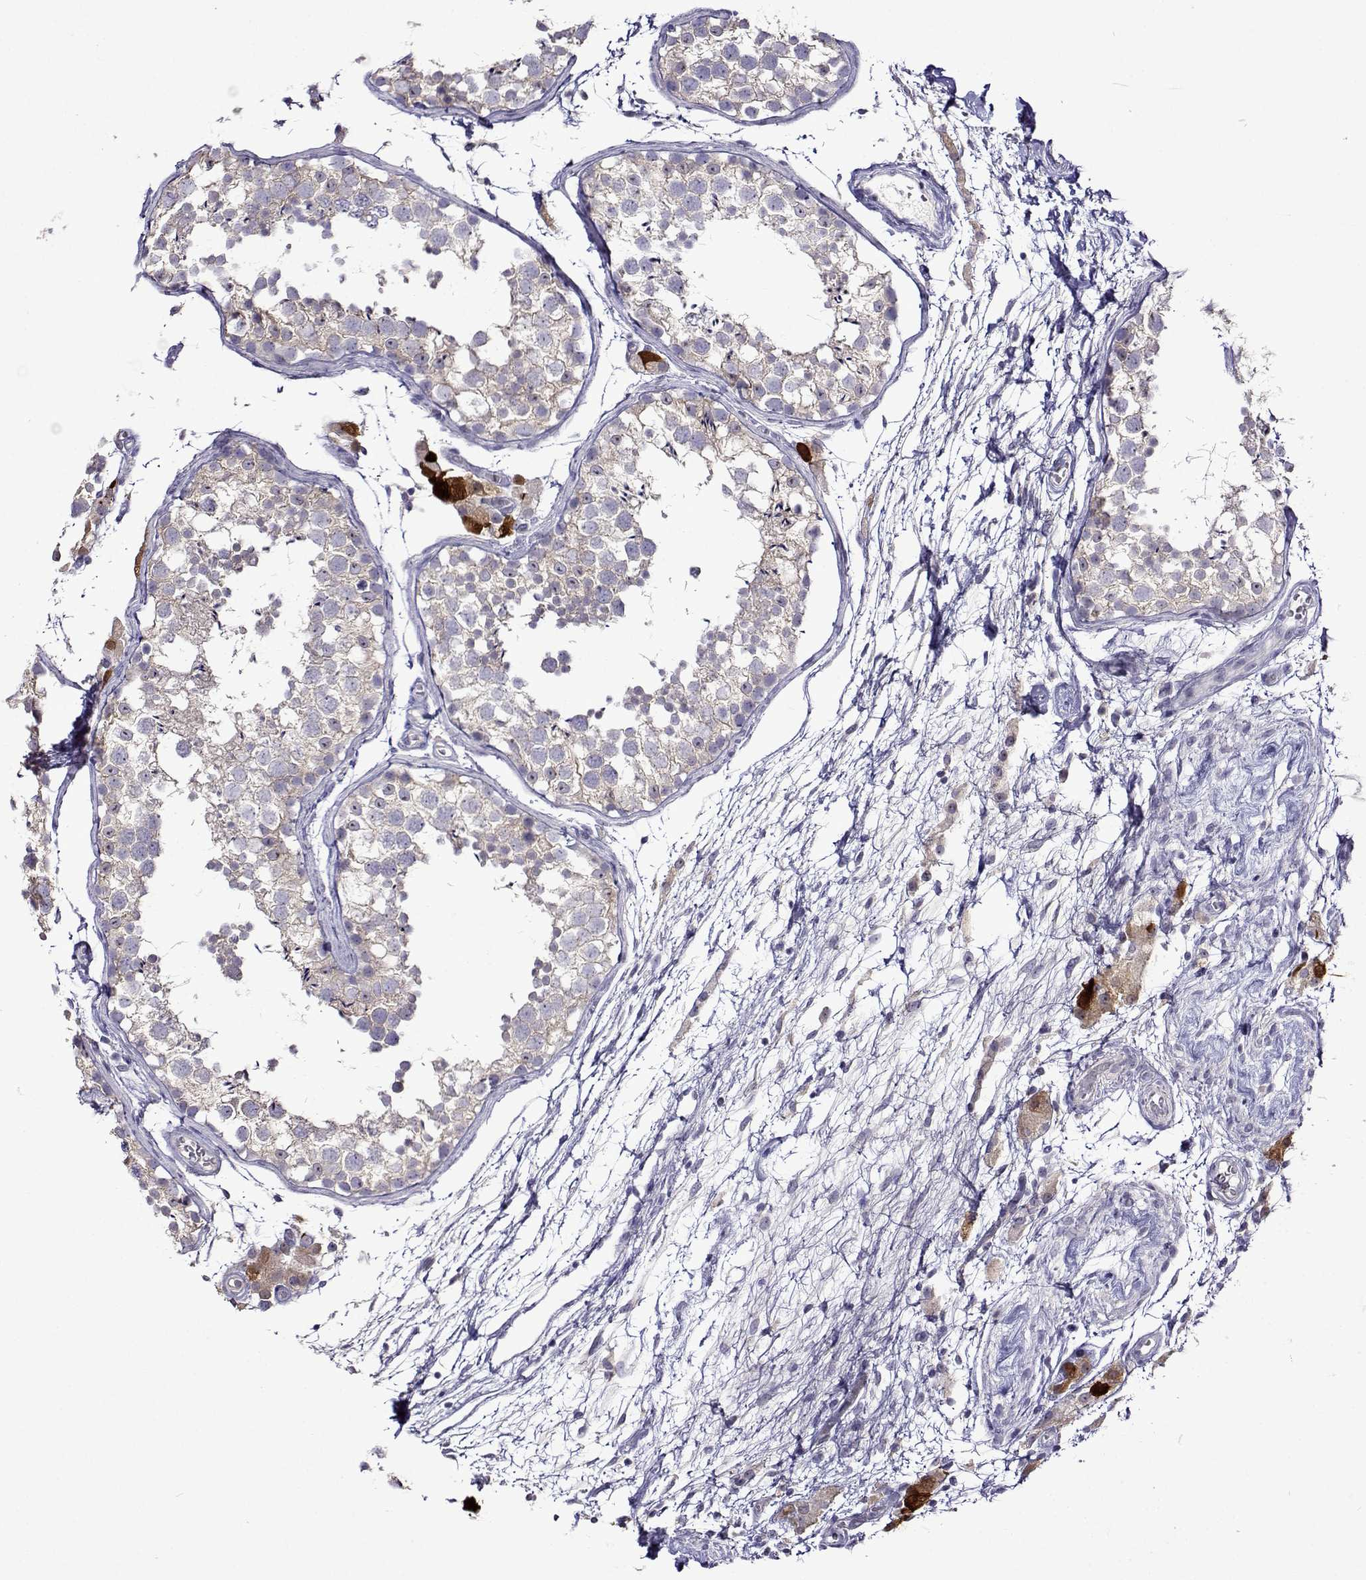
{"staining": {"intensity": "negative", "quantity": "none", "location": "none"}, "tissue": "testis", "cell_type": "Cells in seminiferous ducts", "image_type": "normal", "snomed": [{"axis": "morphology", "description": "Normal tissue, NOS"}, {"axis": "morphology", "description": "Seminoma, NOS"}, {"axis": "topography", "description": "Testis"}], "caption": "This is a micrograph of immunohistochemistry (IHC) staining of benign testis, which shows no expression in cells in seminiferous ducts. The staining was performed using DAB to visualize the protein expression in brown, while the nuclei were stained in blue with hematoxylin (Magnification: 20x).", "gene": "SULT2A1", "patient": {"sex": "male", "age": 29}}